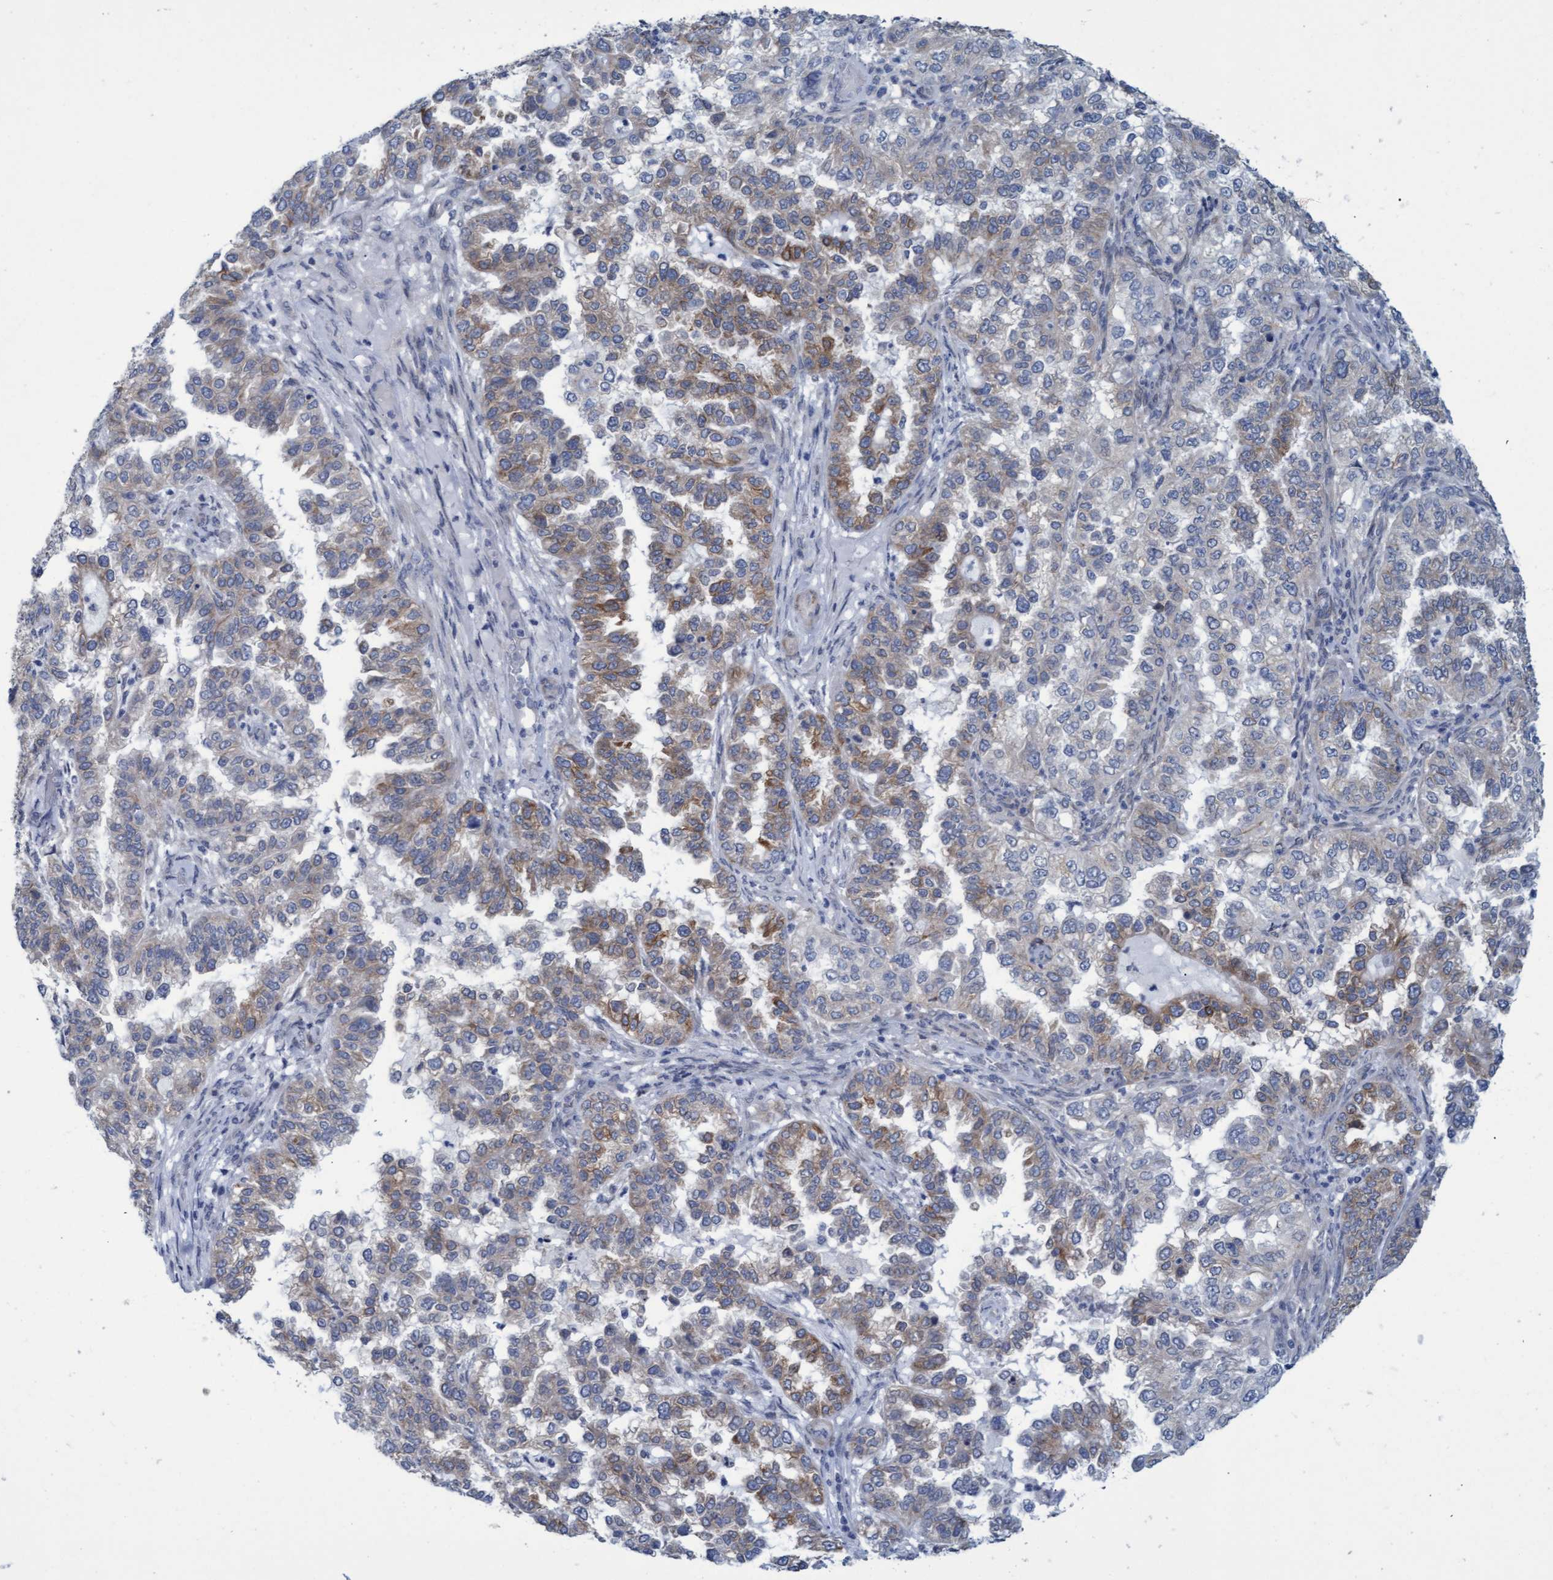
{"staining": {"intensity": "weak", "quantity": "25%-75%", "location": "cytoplasmic/membranous"}, "tissue": "endometrial cancer", "cell_type": "Tumor cells", "image_type": "cancer", "snomed": [{"axis": "morphology", "description": "Adenocarcinoma, NOS"}, {"axis": "topography", "description": "Endometrium"}], "caption": "This image demonstrates immunohistochemistry staining of human endometrial cancer (adenocarcinoma), with low weak cytoplasmic/membranous positivity in approximately 25%-75% of tumor cells.", "gene": "SSTR3", "patient": {"sex": "female", "age": 85}}